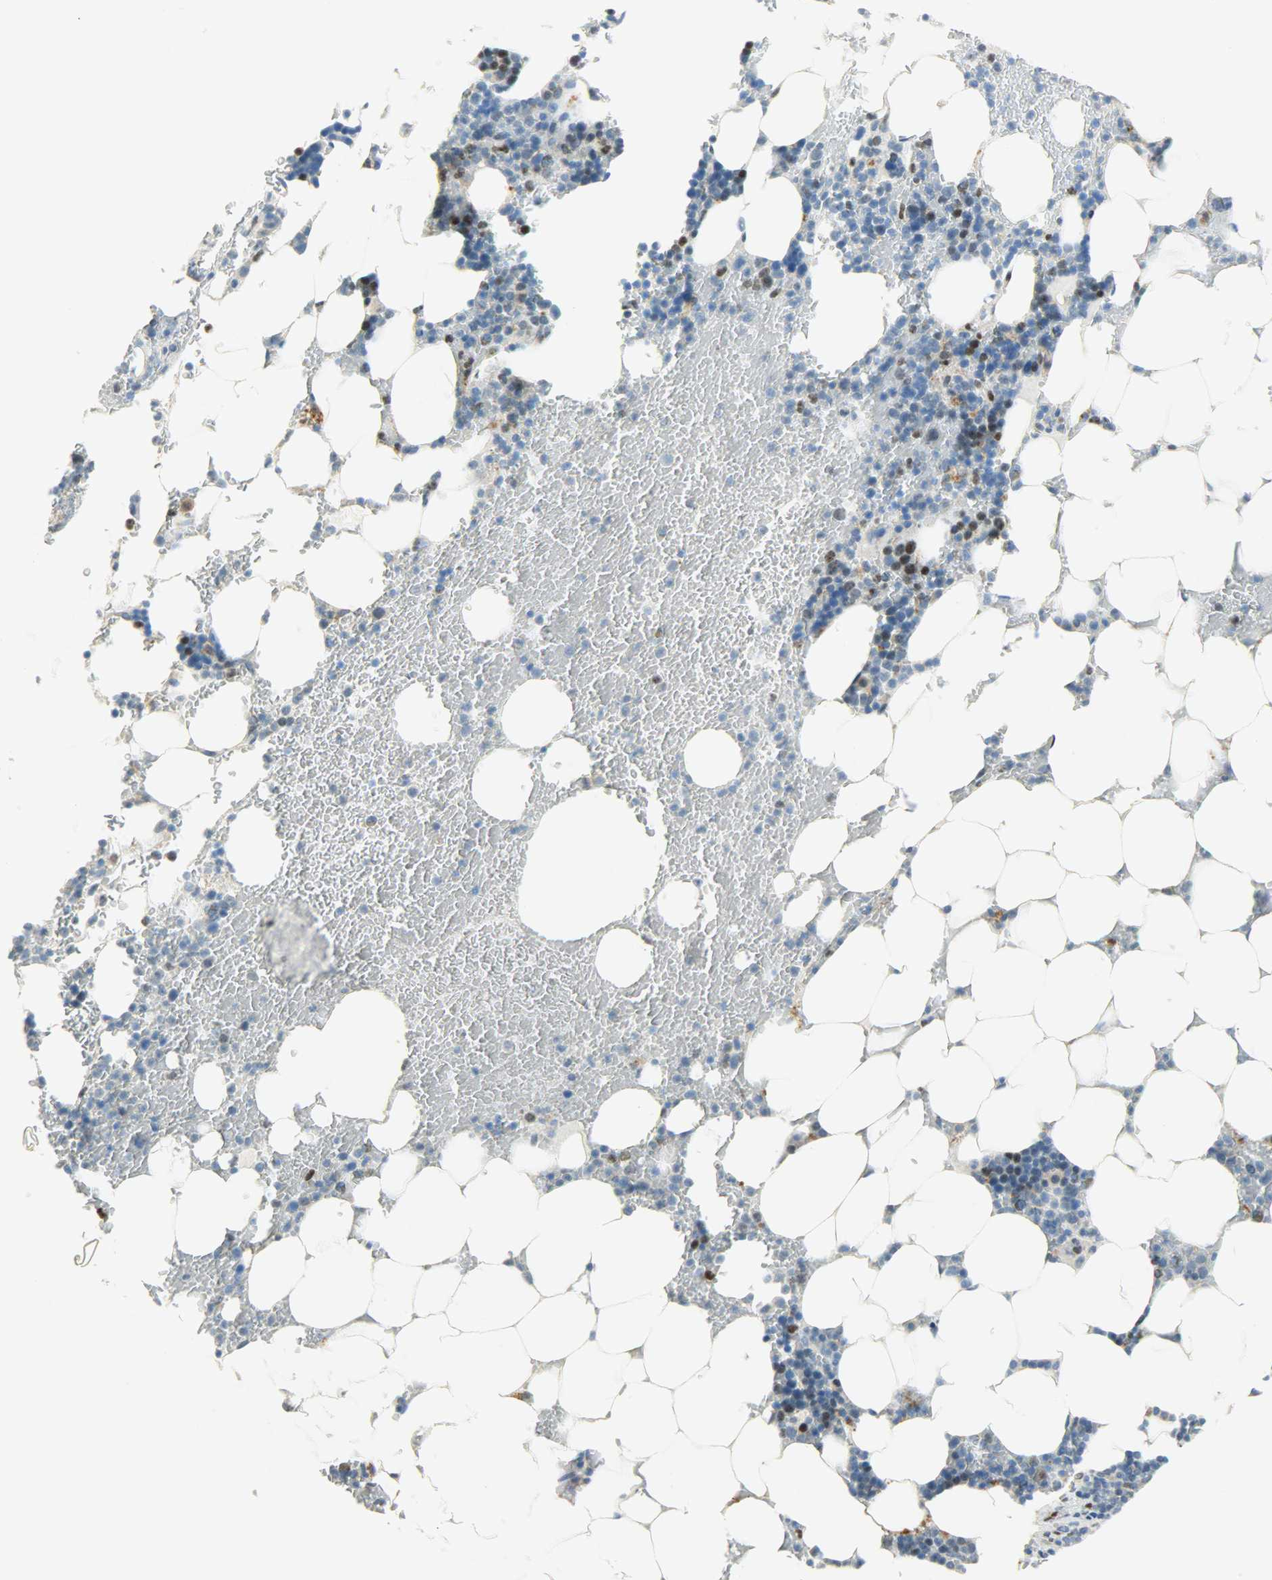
{"staining": {"intensity": "moderate", "quantity": "<25%", "location": "nuclear"}, "tissue": "bone marrow", "cell_type": "Hematopoietic cells", "image_type": "normal", "snomed": [{"axis": "morphology", "description": "Normal tissue, NOS"}, {"axis": "topography", "description": "Bone marrow"}], "caption": "Moderate nuclear protein expression is seen in approximately <25% of hematopoietic cells in bone marrow.", "gene": "JUNB", "patient": {"sex": "female", "age": 73}}